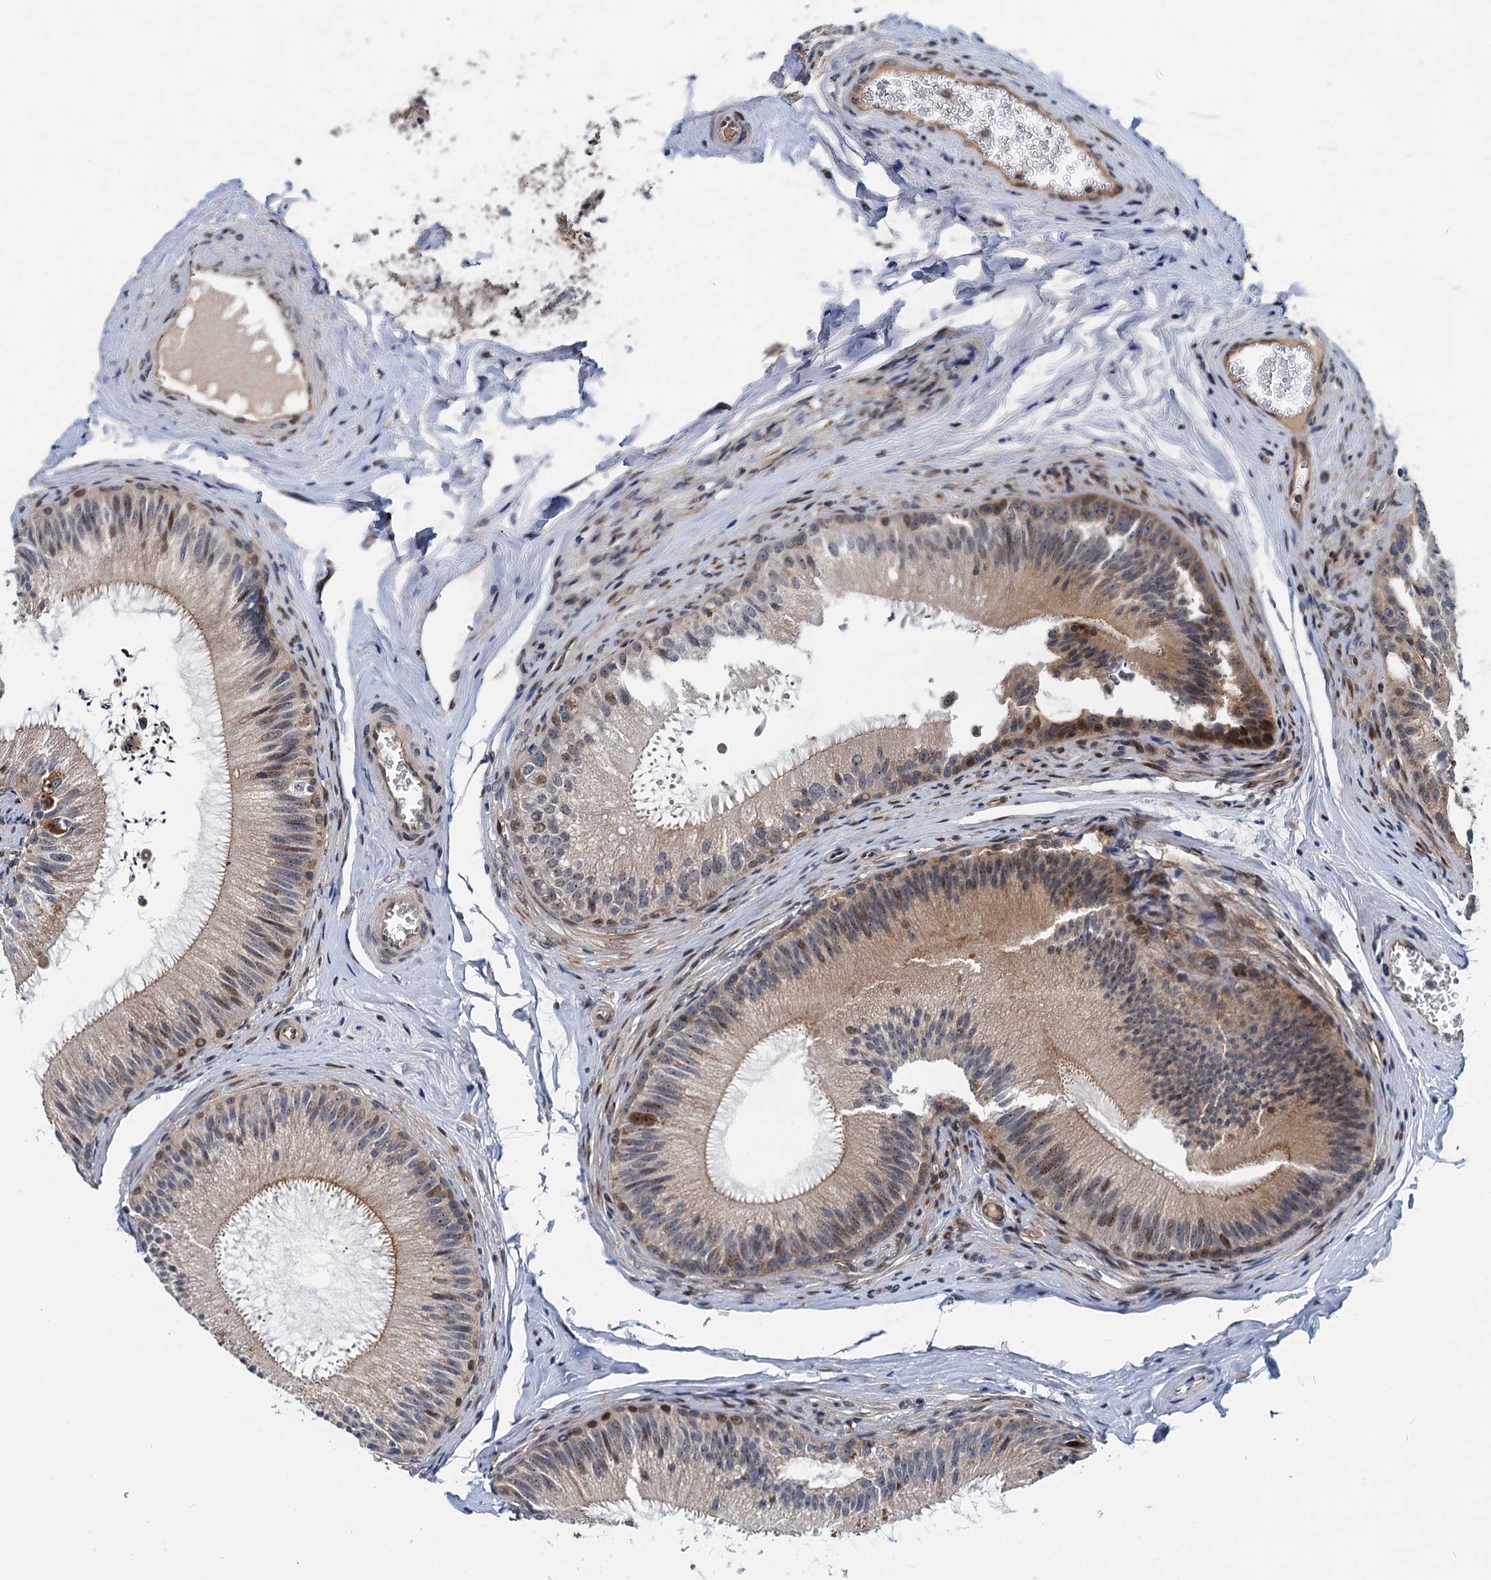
{"staining": {"intensity": "moderate", "quantity": "25%-75%", "location": "cytoplasmic/membranous"}, "tissue": "epididymis", "cell_type": "Glandular cells", "image_type": "normal", "snomed": [{"axis": "morphology", "description": "Normal tissue, NOS"}, {"axis": "topography", "description": "Epididymis"}], "caption": "Immunohistochemistry histopathology image of unremarkable human epididymis stained for a protein (brown), which exhibits medium levels of moderate cytoplasmic/membranous positivity in approximately 25%-75% of glandular cells.", "gene": "NBEA", "patient": {"sex": "male", "age": 46}}